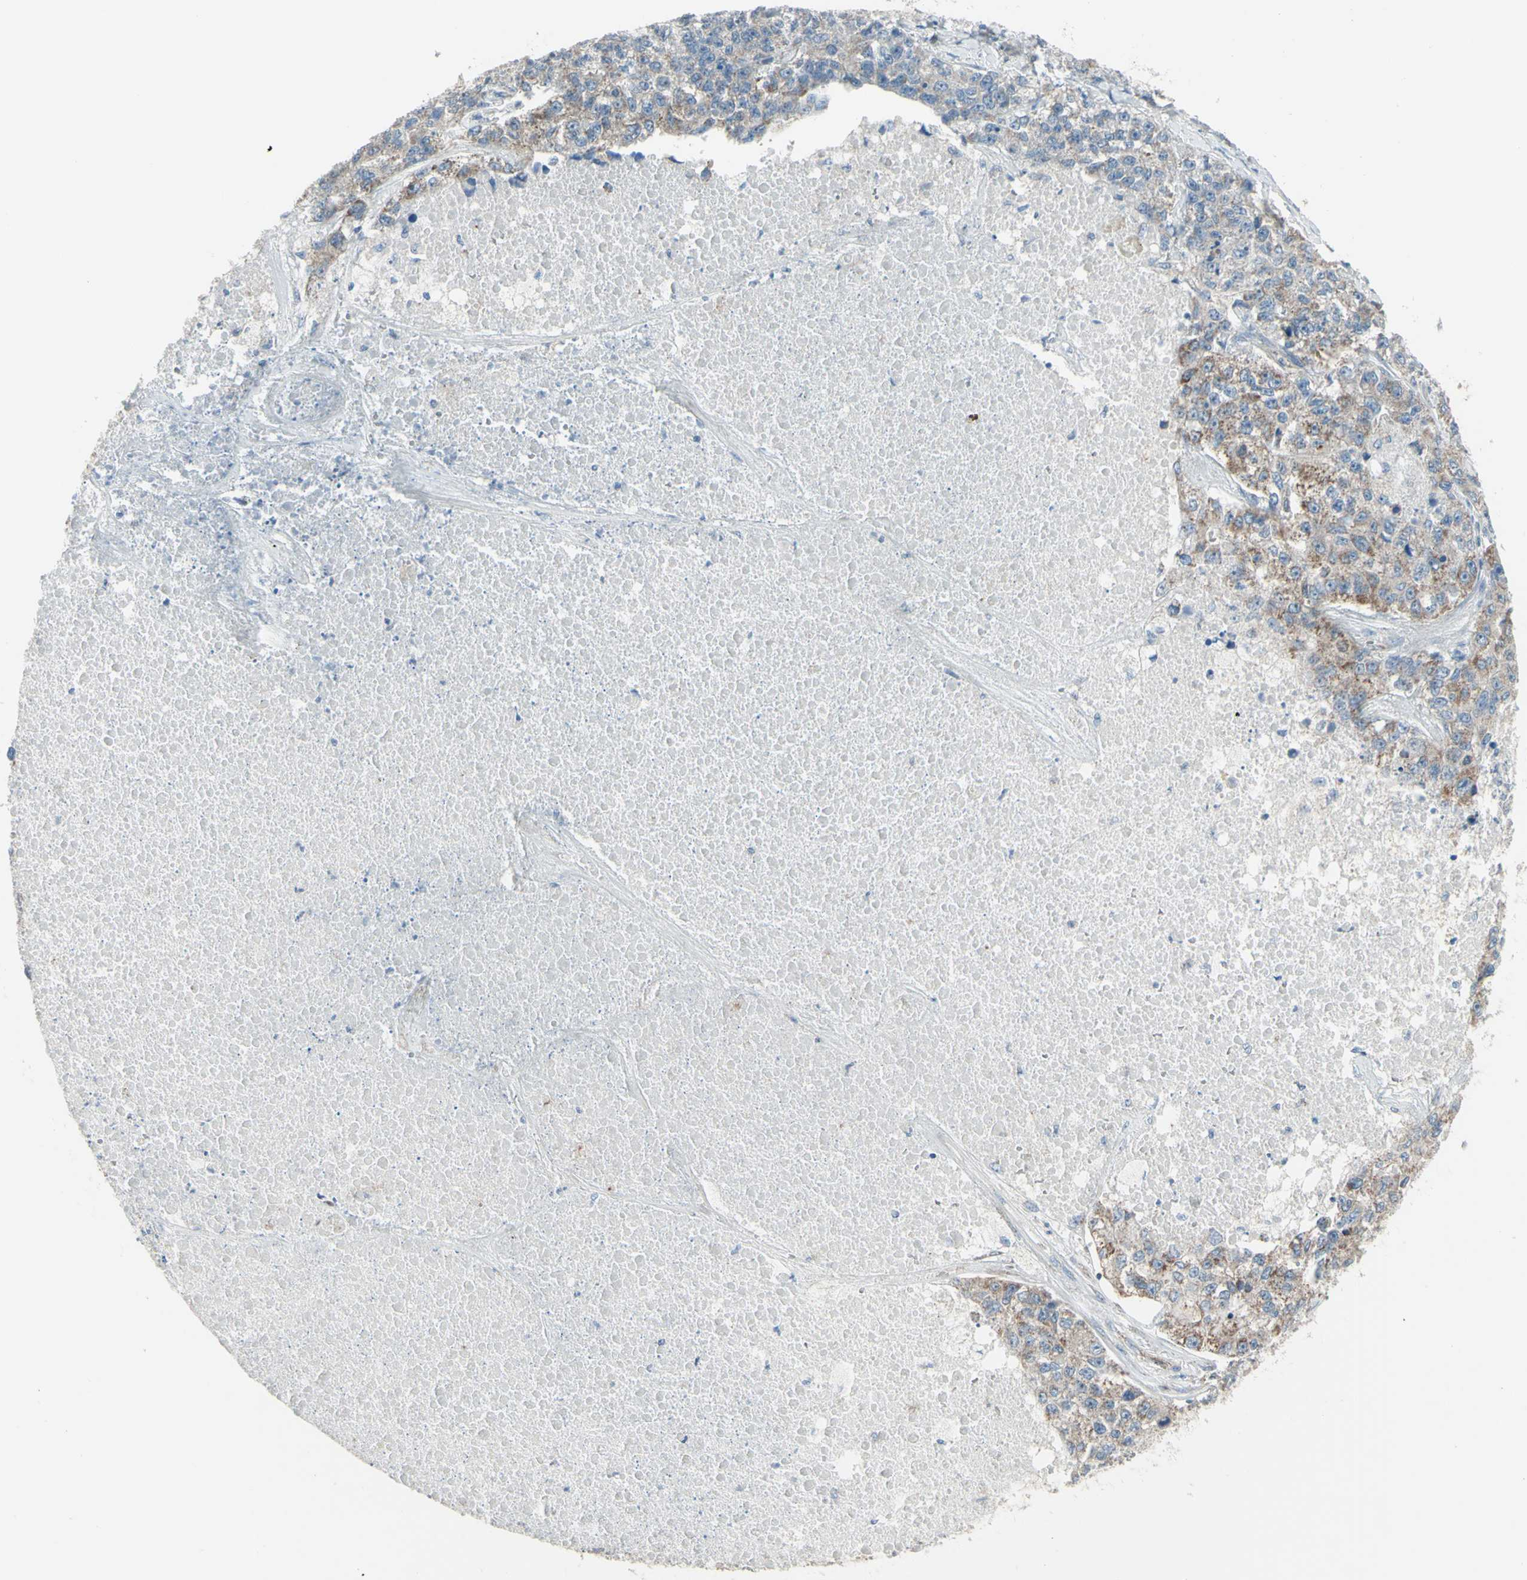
{"staining": {"intensity": "weak", "quantity": ">75%", "location": "cytoplasmic/membranous"}, "tissue": "lung cancer", "cell_type": "Tumor cells", "image_type": "cancer", "snomed": [{"axis": "morphology", "description": "Adenocarcinoma, NOS"}, {"axis": "topography", "description": "Lung"}], "caption": "Tumor cells reveal low levels of weak cytoplasmic/membranous positivity in approximately >75% of cells in human lung cancer (adenocarcinoma).", "gene": "FAM171B", "patient": {"sex": "male", "age": 49}}